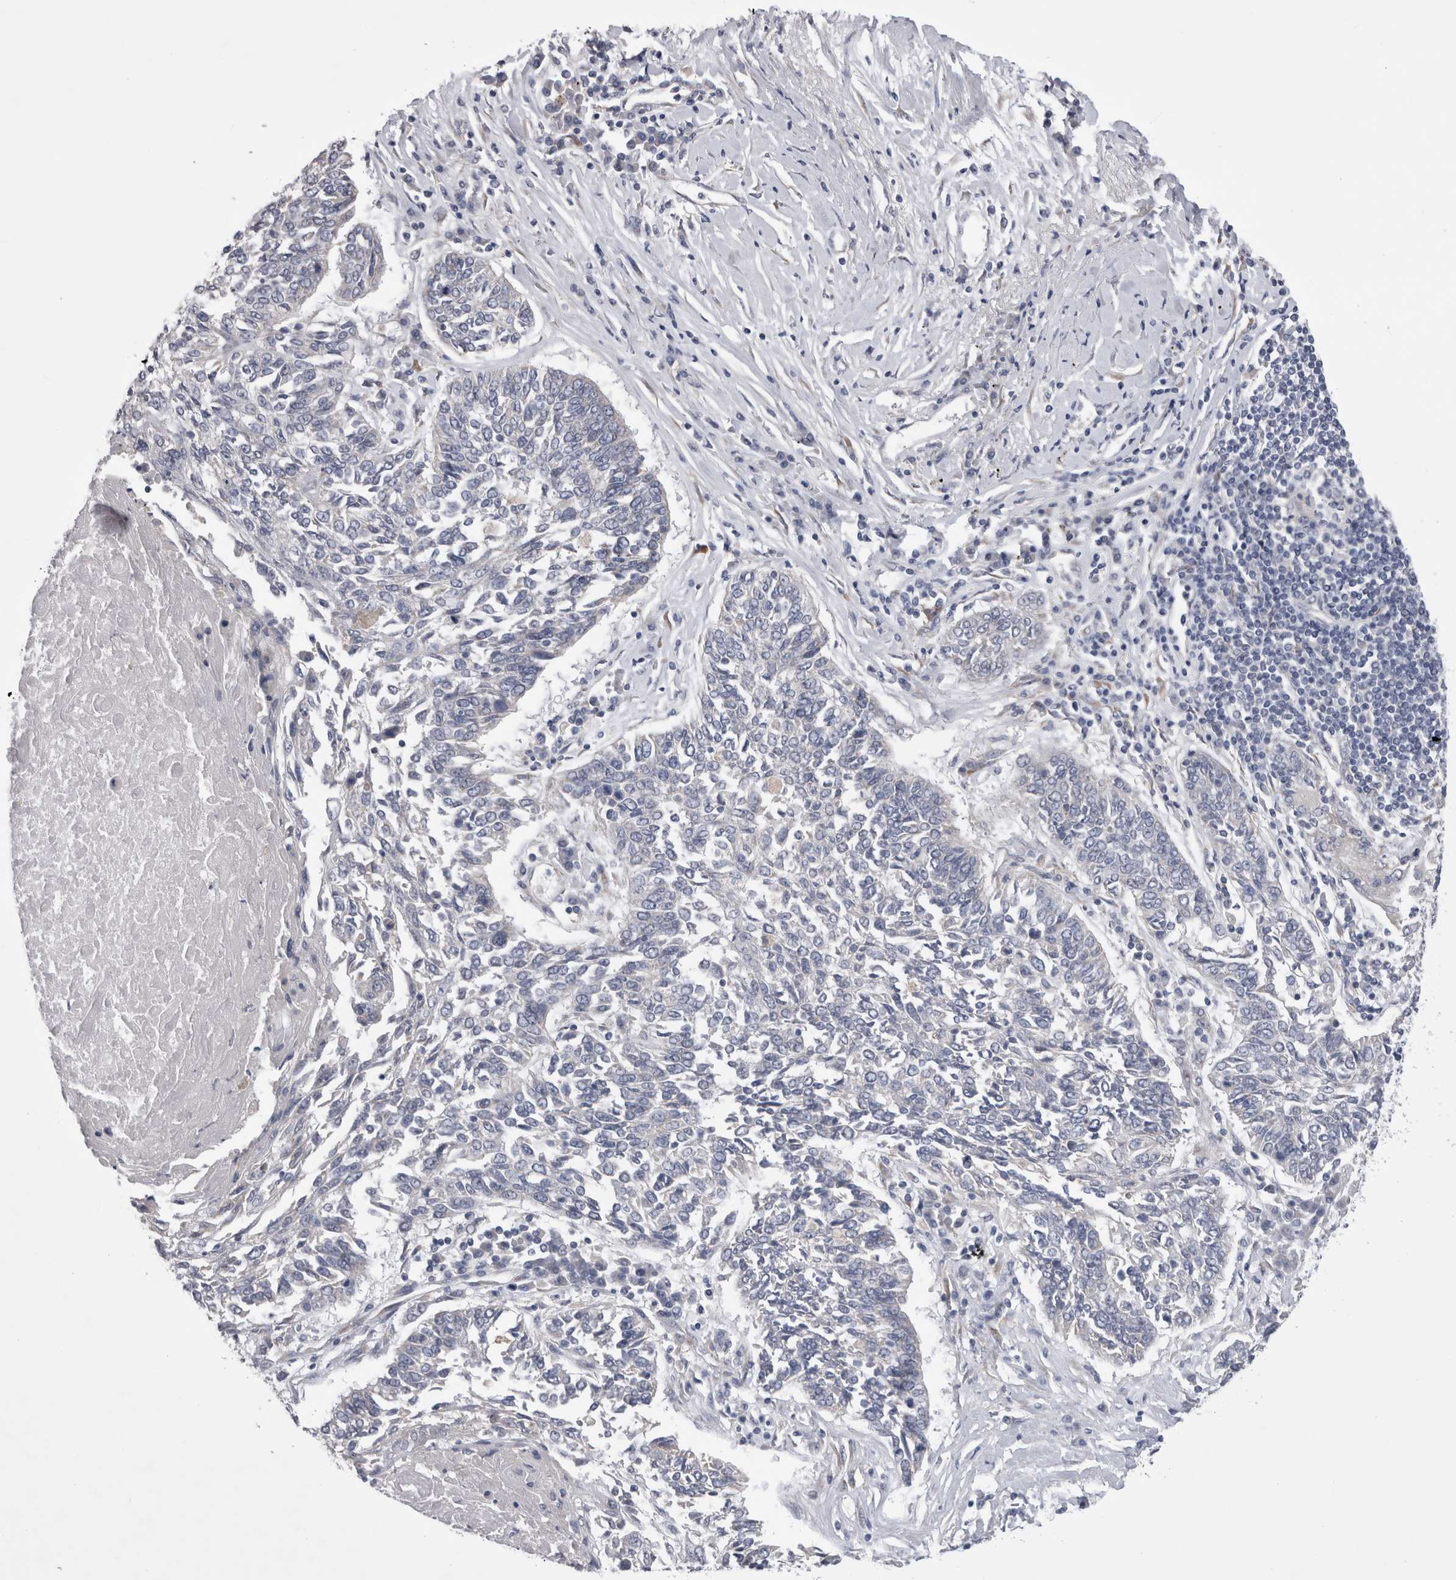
{"staining": {"intensity": "negative", "quantity": "none", "location": "none"}, "tissue": "lung cancer", "cell_type": "Tumor cells", "image_type": "cancer", "snomed": [{"axis": "morphology", "description": "Normal tissue, NOS"}, {"axis": "morphology", "description": "Squamous cell carcinoma, NOS"}, {"axis": "topography", "description": "Cartilage tissue"}, {"axis": "topography", "description": "Bronchus"}, {"axis": "topography", "description": "Lung"}], "caption": "DAB immunohistochemical staining of human lung cancer exhibits no significant expression in tumor cells.", "gene": "ARHGAP29", "patient": {"sex": "female", "age": 49}}